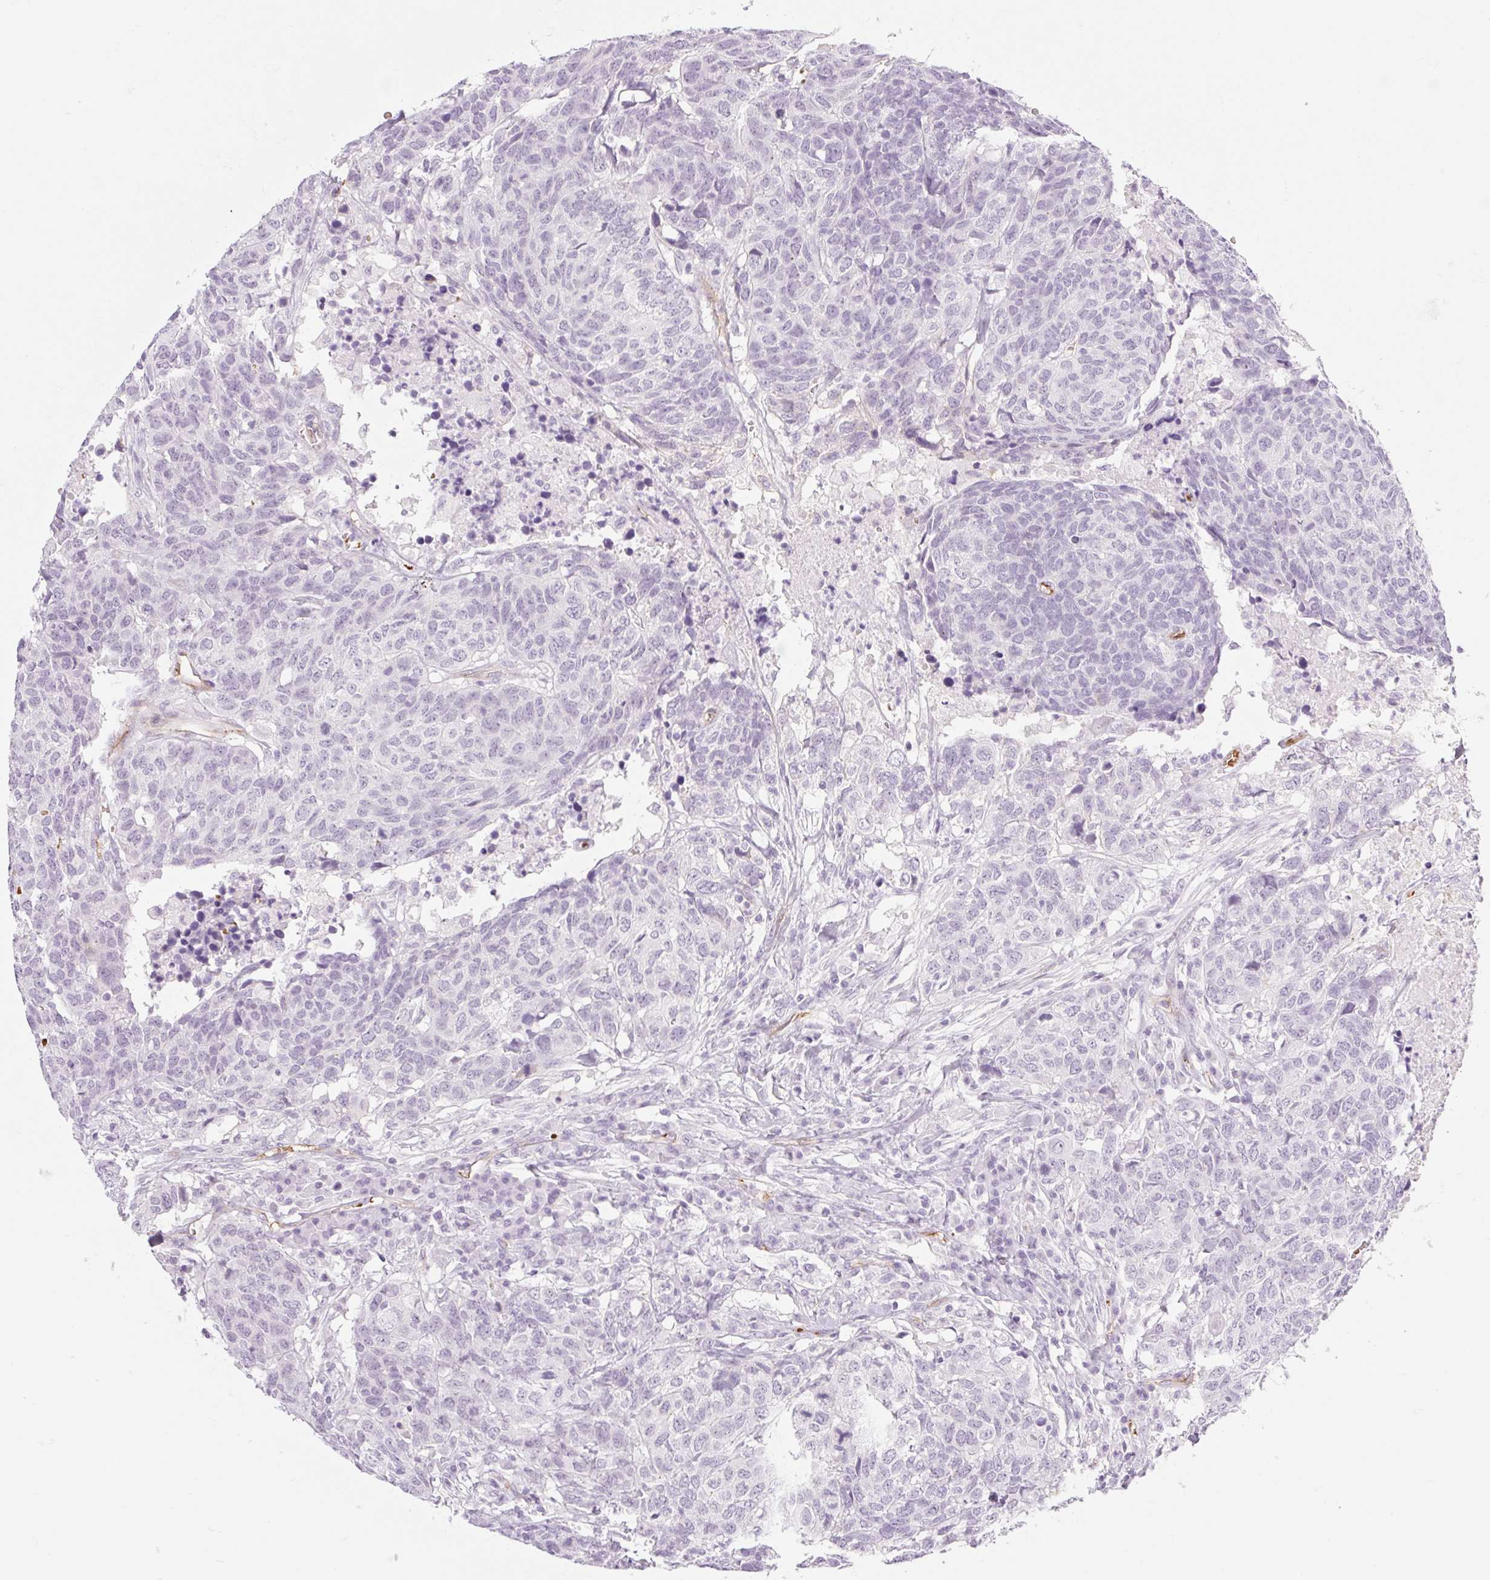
{"staining": {"intensity": "negative", "quantity": "none", "location": "none"}, "tissue": "head and neck cancer", "cell_type": "Tumor cells", "image_type": "cancer", "snomed": [{"axis": "morphology", "description": "Normal tissue, NOS"}, {"axis": "morphology", "description": "Squamous cell carcinoma, NOS"}, {"axis": "topography", "description": "Skeletal muscle"}, {"axis": "topography", "description": "Vascular tissue"}, {"axis": "topography", "description": "Peripheral nerve tissue"}, {"axis": "topography", "description": "Head-Neck"}], "caption": "Immunohistochemistry histopathology image of neoplastic tissue: human head and neck squamous cell carcinoma stained with DAB (3,3'-diaminobenzidine) exhibits no significant protein positivity in tumor cells.", "gene": "TAF1L", "patient": {"sex": "male", "age": 66}}